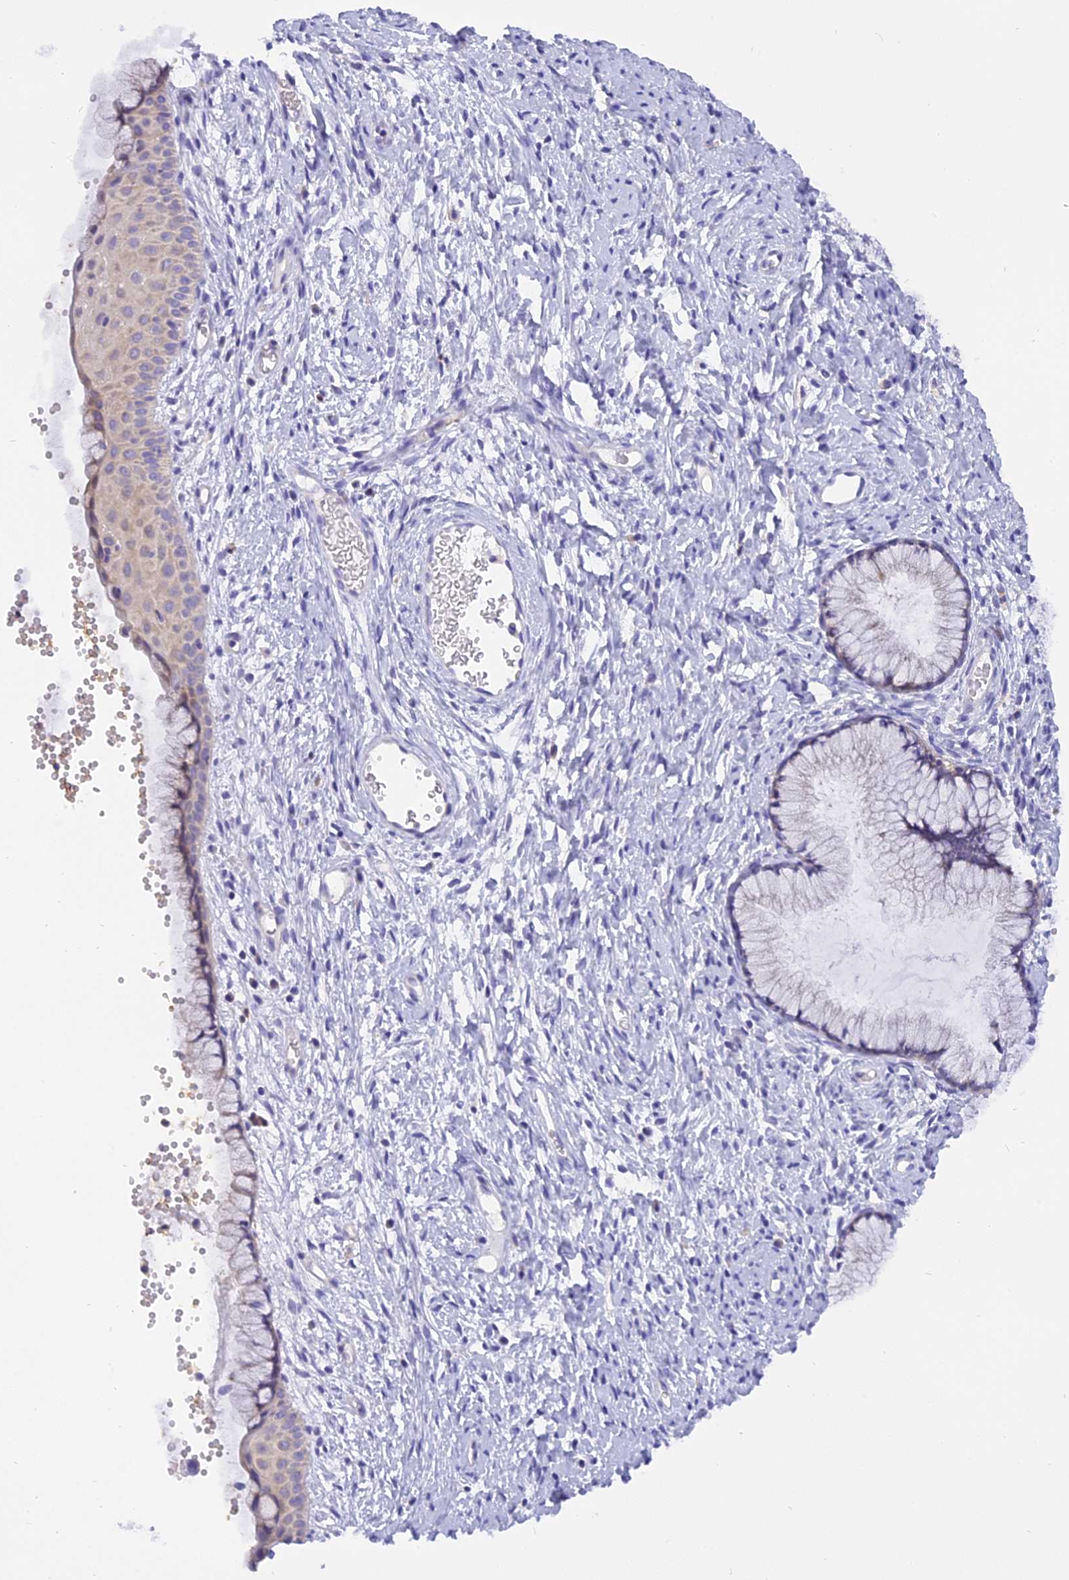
{"staining": {"intensity": "negative", "quantity": "none", "location": "none"}, "tissue": "cervix", "cell_type": "Glandular cells", "image_type": "normal", "snomed": [{"axis": "morphology", "description": "Normal tissue, NOS"}, {"axis": "topography", "description": "Cervix"}], "caption": "This is a photomicrograph of IHC staining of unremarkable cervix, which shows no positivity in glandular cells. (DAB (3,3'-diaminobenzidine) immunohistochemistry, high magnification).", "gene": "TRIM3", "patient": {"sex": "female", "age": 42}}